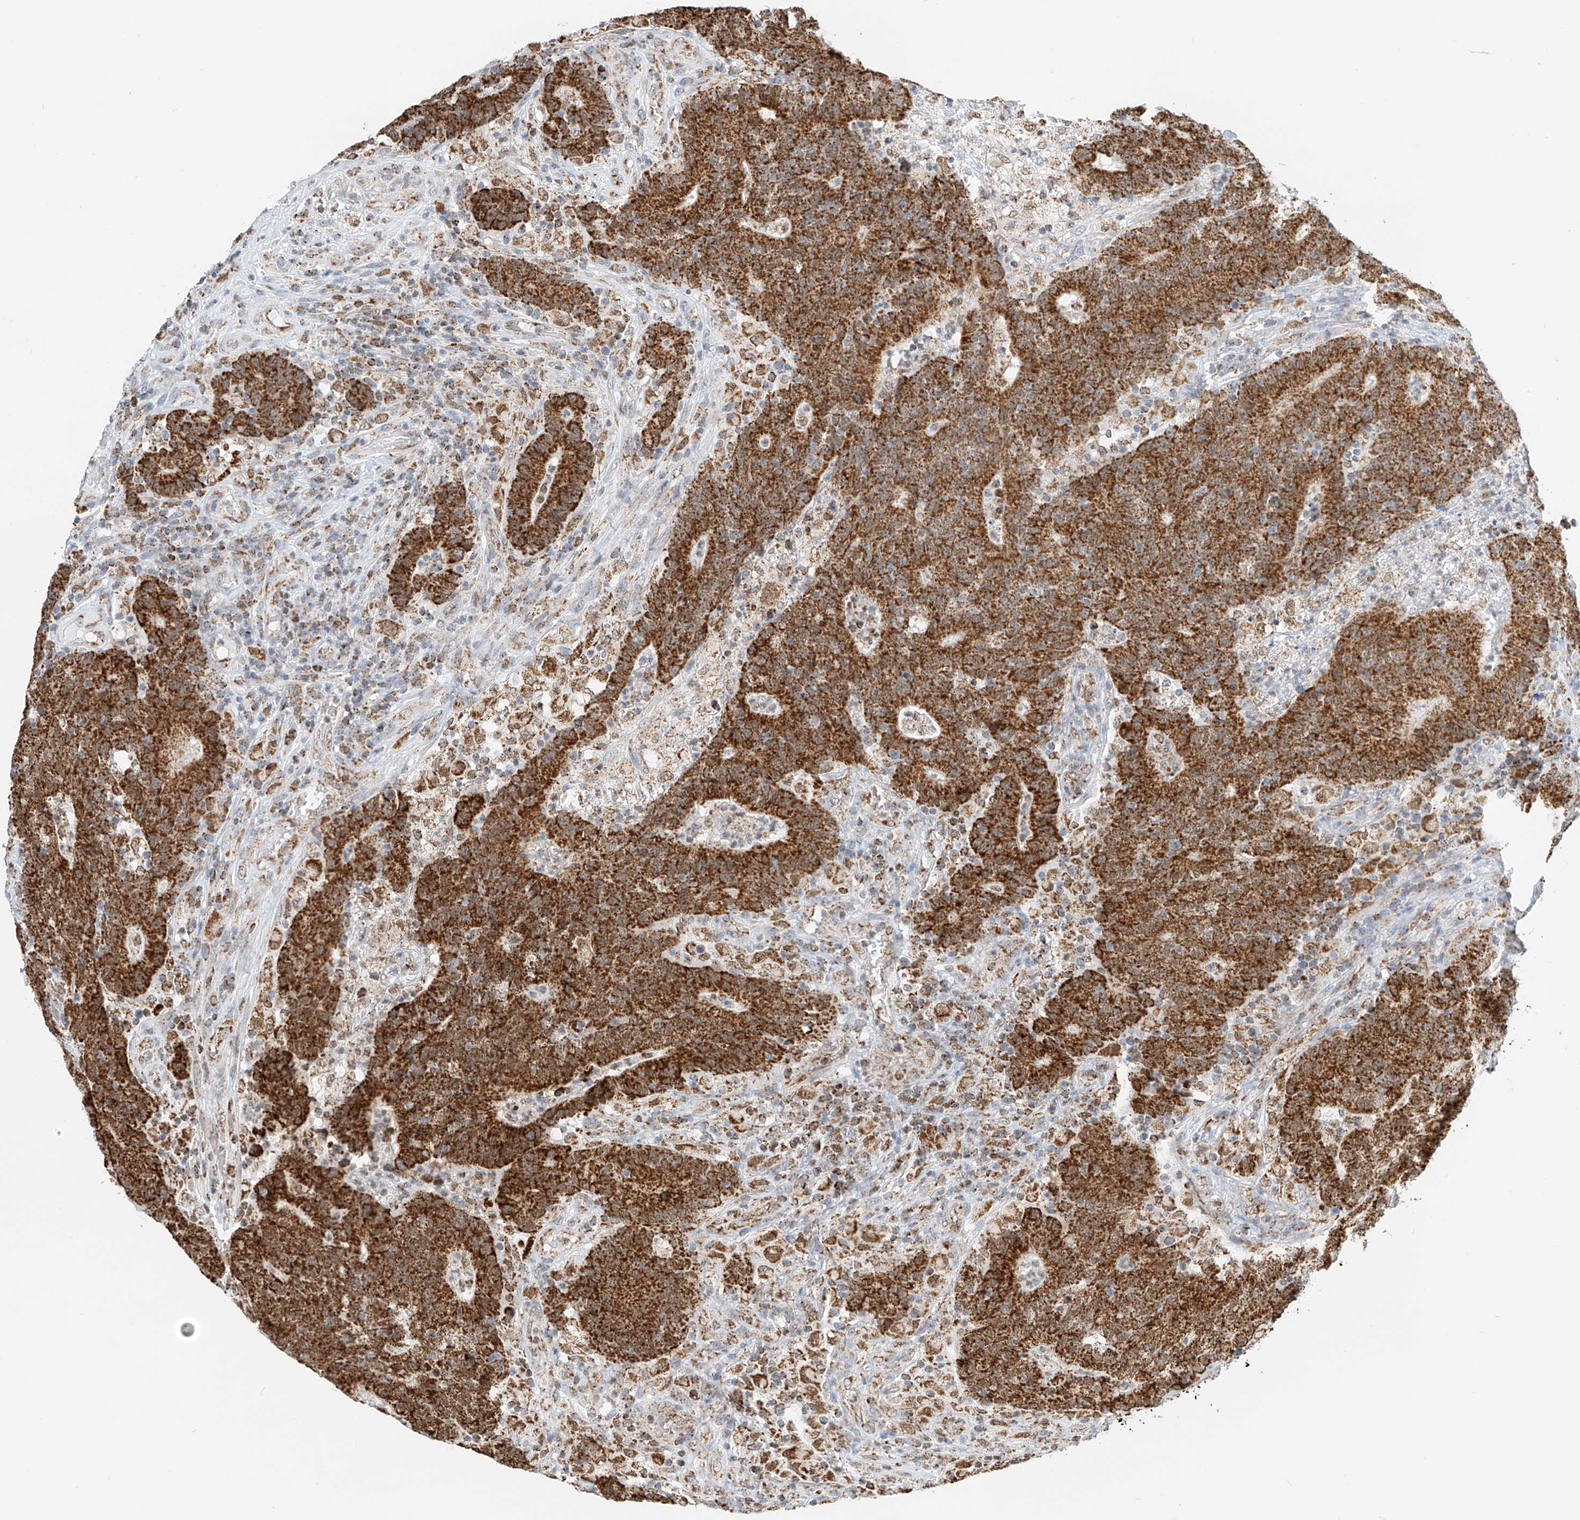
{"staining": {"intensity": "moderate", "quantity": ">75%", "location": "cytoplasmic/membranous"}, "tissue": "colorectal cancer", "cell_type": "Tumor cells", "image_type": "cancer", "snomed": [{"axis": "morphology", "description": "Normal tissue, NOS"}, {"axis": "morphology", "description": "Adenocarcinoma, NOS"}, {"axis": "topography", "description": "Colon"}], "caption": "The immunohistochemical stain shows moderate cytoplasmic/membranous expression in tumor cells of colorectal adenocarcinoma tissue.", "gene": "PPA2", "patient": {"sex": "female", "age": 75}}